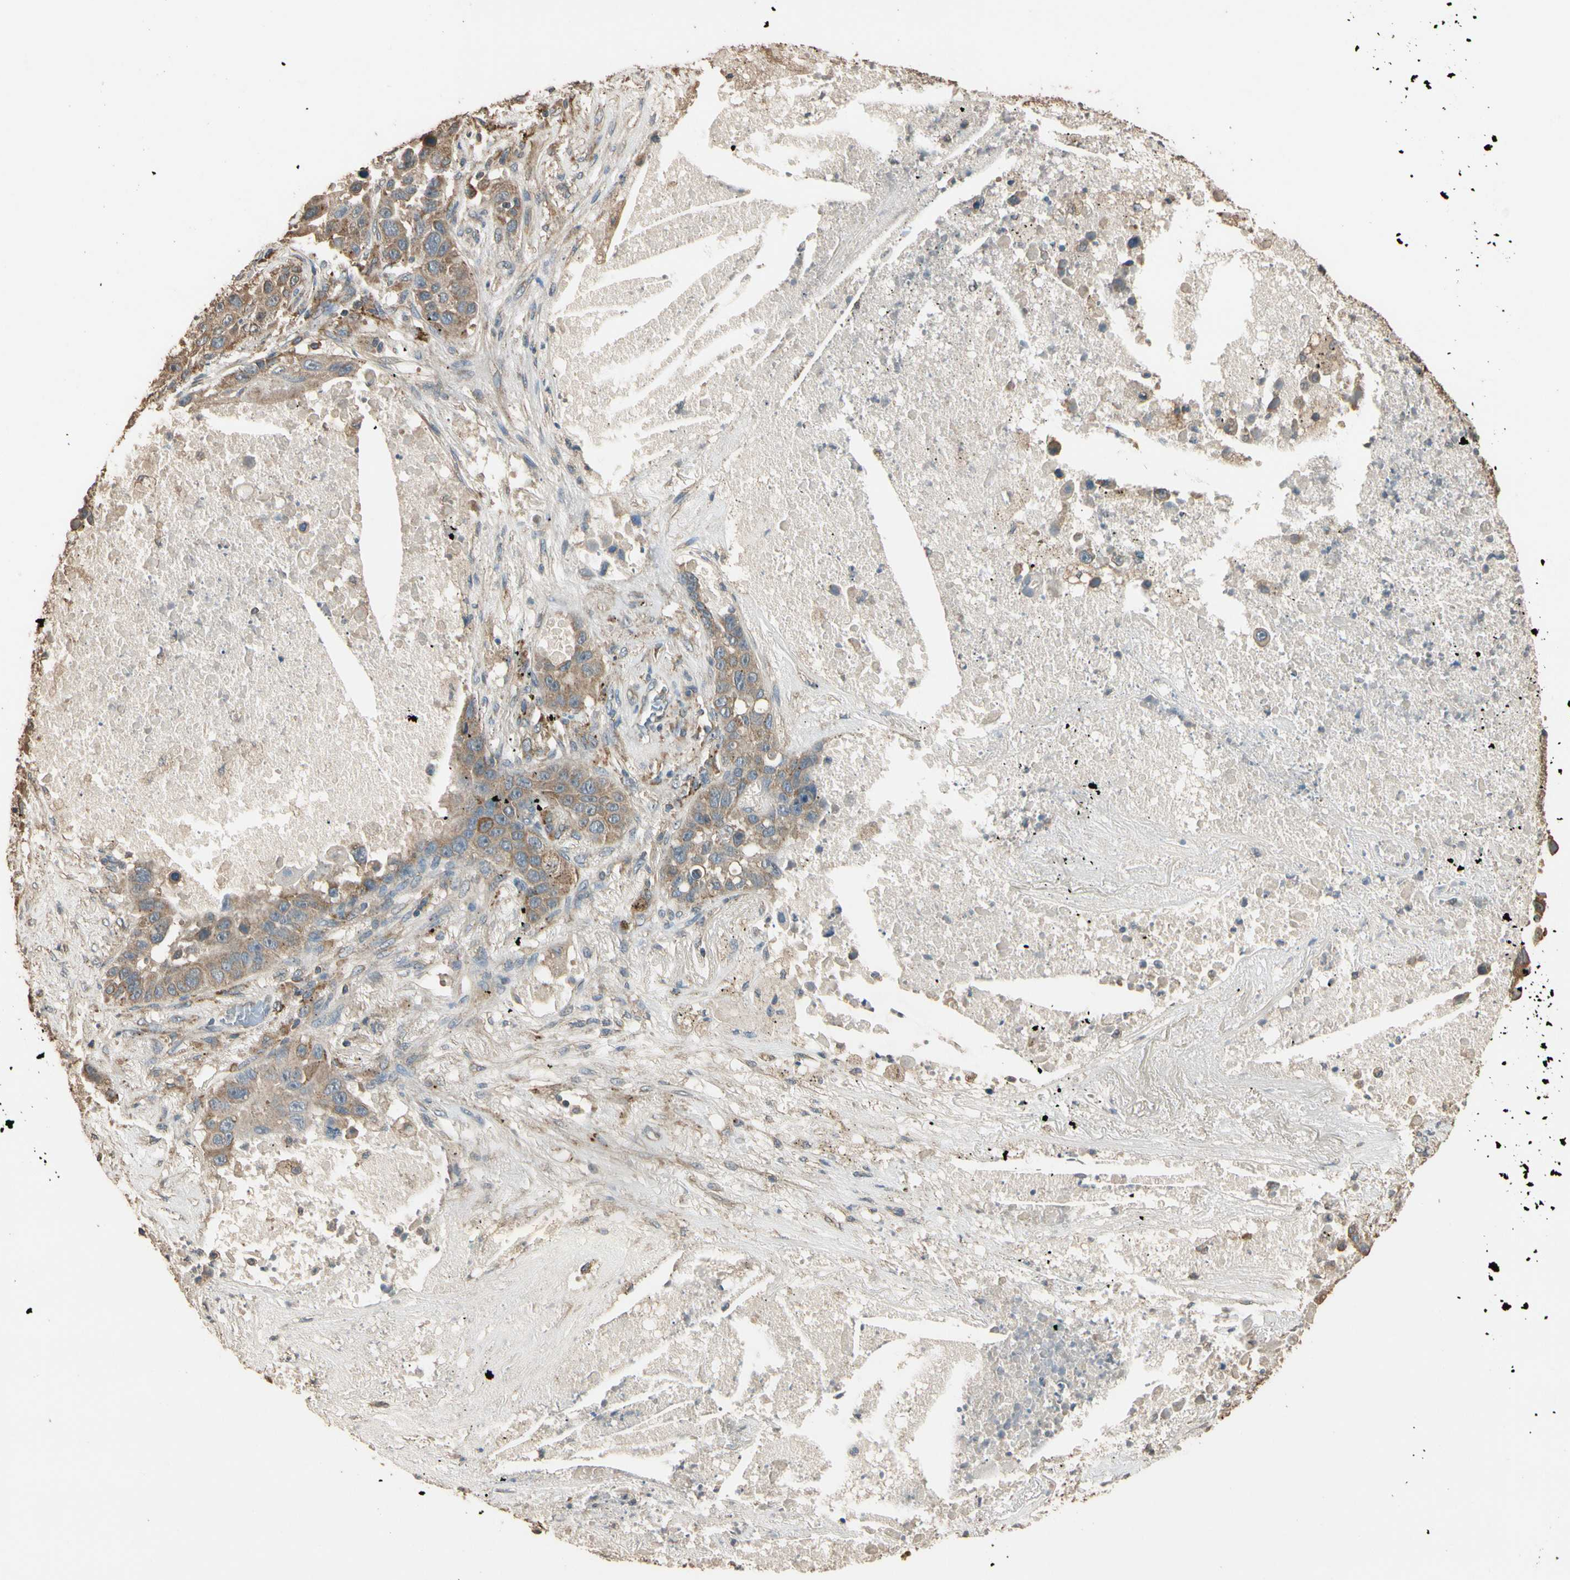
{"staining": {"intensity": "moderate", "quantity": ">75%", "location": "cytoplasmic/membranous"}, "tissue": "lung cancer", "cell_type": "Tumor cells", "image_type": "cancer", "snomed": [{"axis": "morphology", "description": "Squamous cell carcinoma, NOS"}, {"axis": "topography", "description": "Lung"}], "caption": "Immunohistochemistry (IHC) (DAB (3,3'-diaminobenzidine)) staining of human lung cancer (squamous cell carcinoma) demonstrates moderate cytoplasmic/membranous protein positivity in about >75% of tumor cells. (brown staining indicates protein expression, while blue staining denotes nuclei).", "gene": "STX18", "patient": {"sex": "male", "age": 57}}